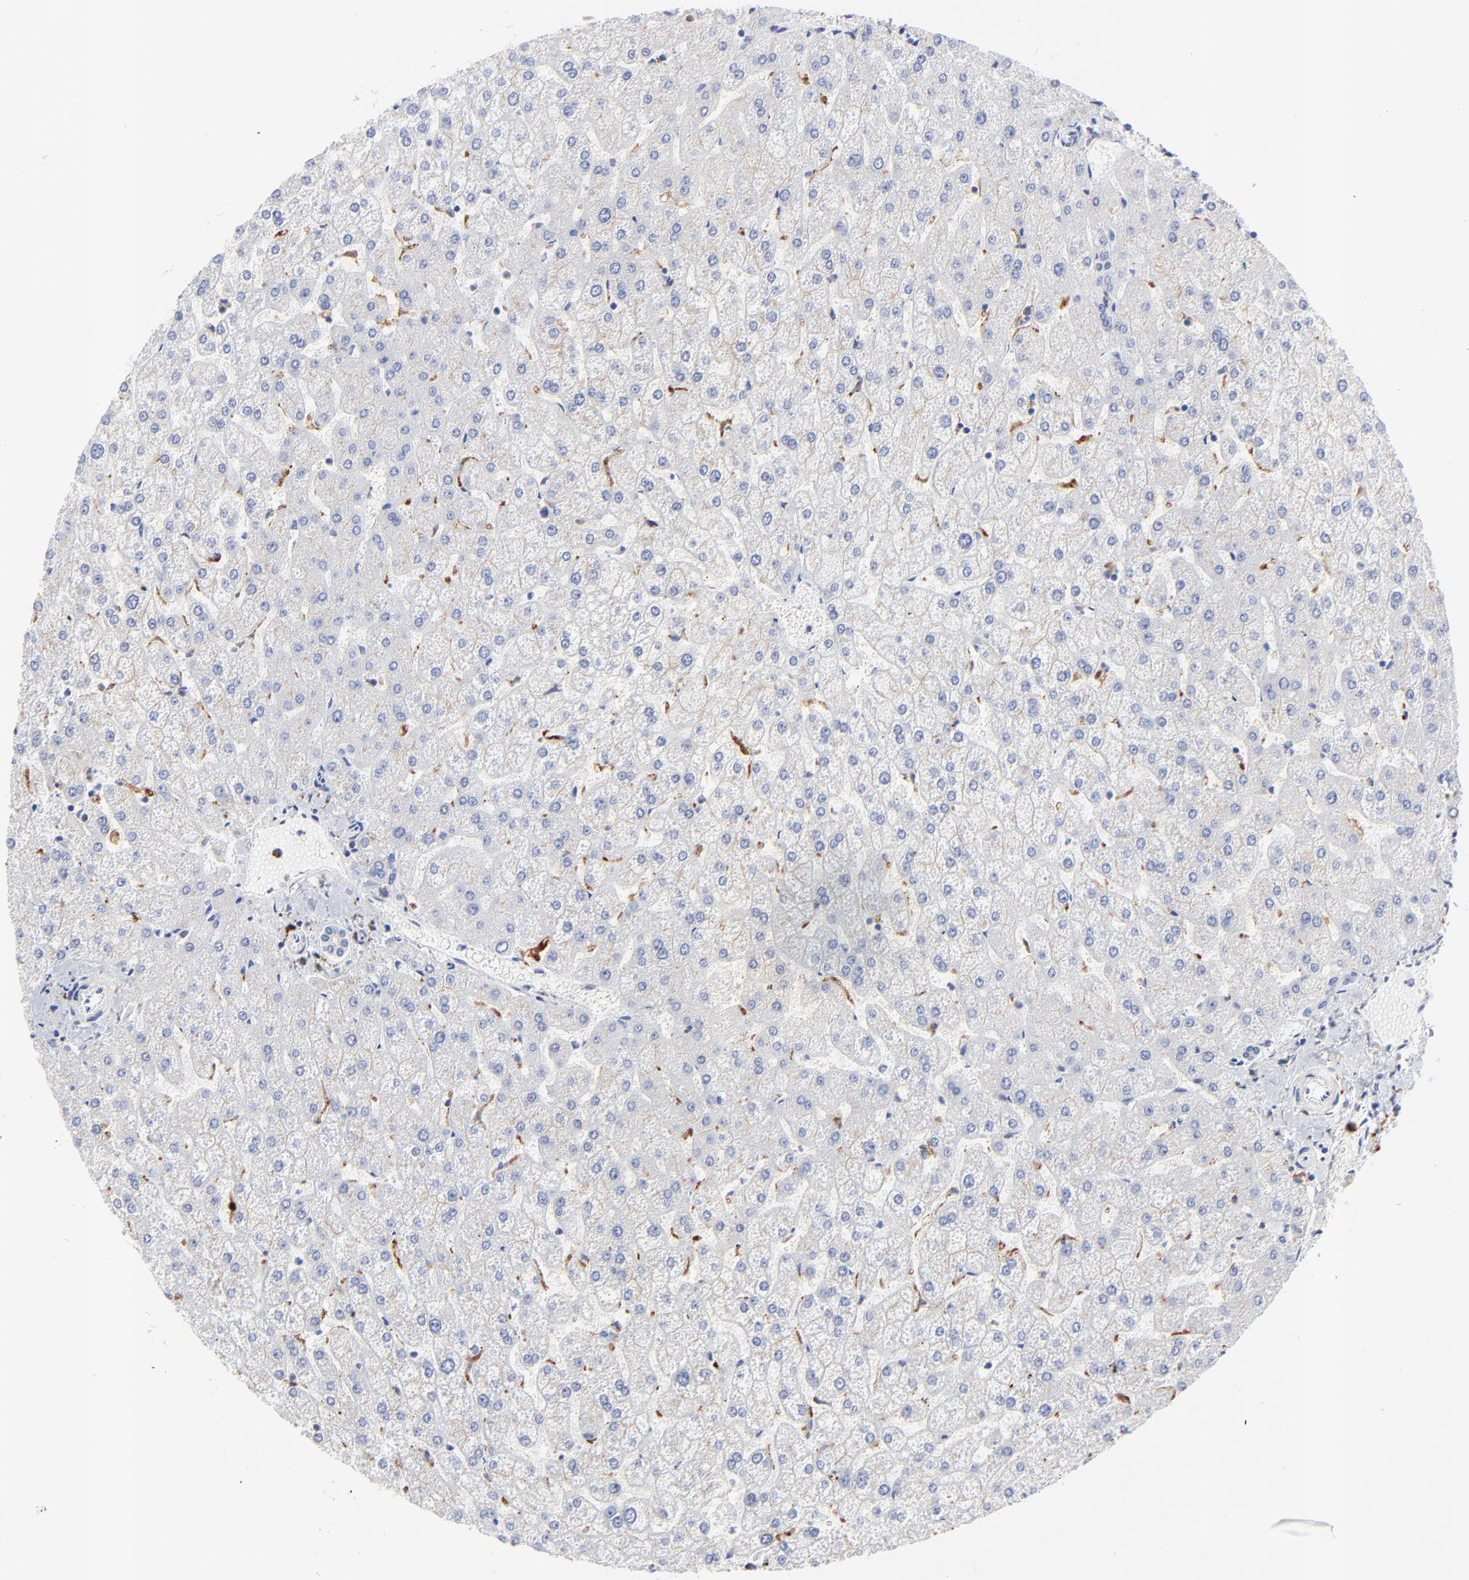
{"staining": {"intensity": "negative", "quantity": "none", "location": "none"}, "tissue": "liver", "cell_type": "Cholangiocytes", "image_type": "normal", "snomed": [{"axis": "morphology", "description": "Normal tissue, NOS"}, {"axis": "topography", "description": "Liver"}], "caption": "This is an immunohistochemistry micrograph of benign human liver. There is no expression in cholangiocytes.", "gene": "CPVL", "patient": {"sex": "female", "age": 32}}